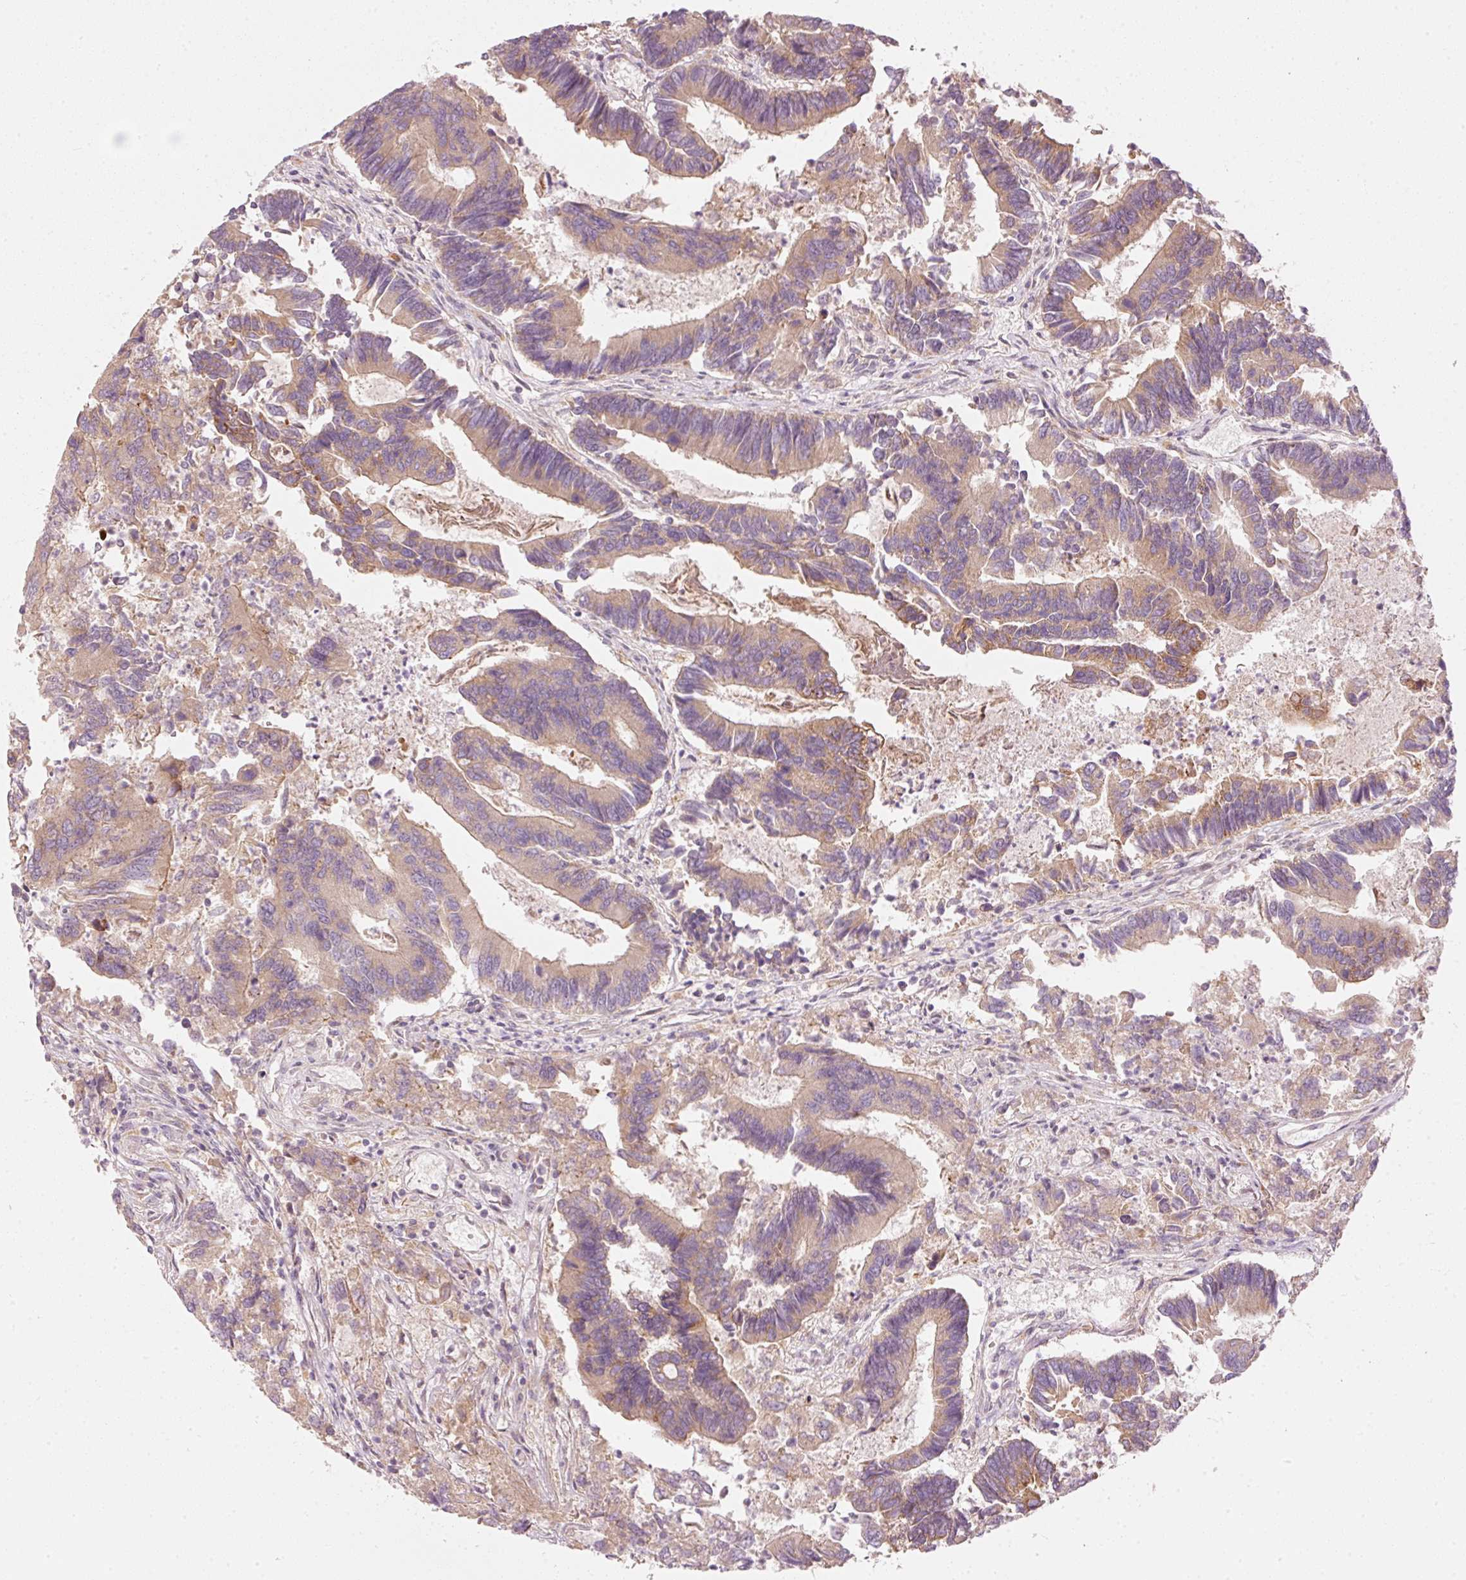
{"staining": {"intensity": "moderate", "quantity": "25%-75%", "location": "cytoplasmic/membranous"}, "tissue": "colorectal cancer", "cell_type": "Tumor cells", "image_type": "cancer", "snomed": [{"axis": "morphology", "description": "Adenocarcinoma, NOS"}, {"axis": "topography", "description": "Colon"}], "caption": "Human colorectal cancer stained for a protein (brown) shows moderate cytoplasmic/membranous positive positivity in approximately 25%-75% of tumor cells.", "gene": "MAP10", "patient": {"sex": "female", "age": 67}}